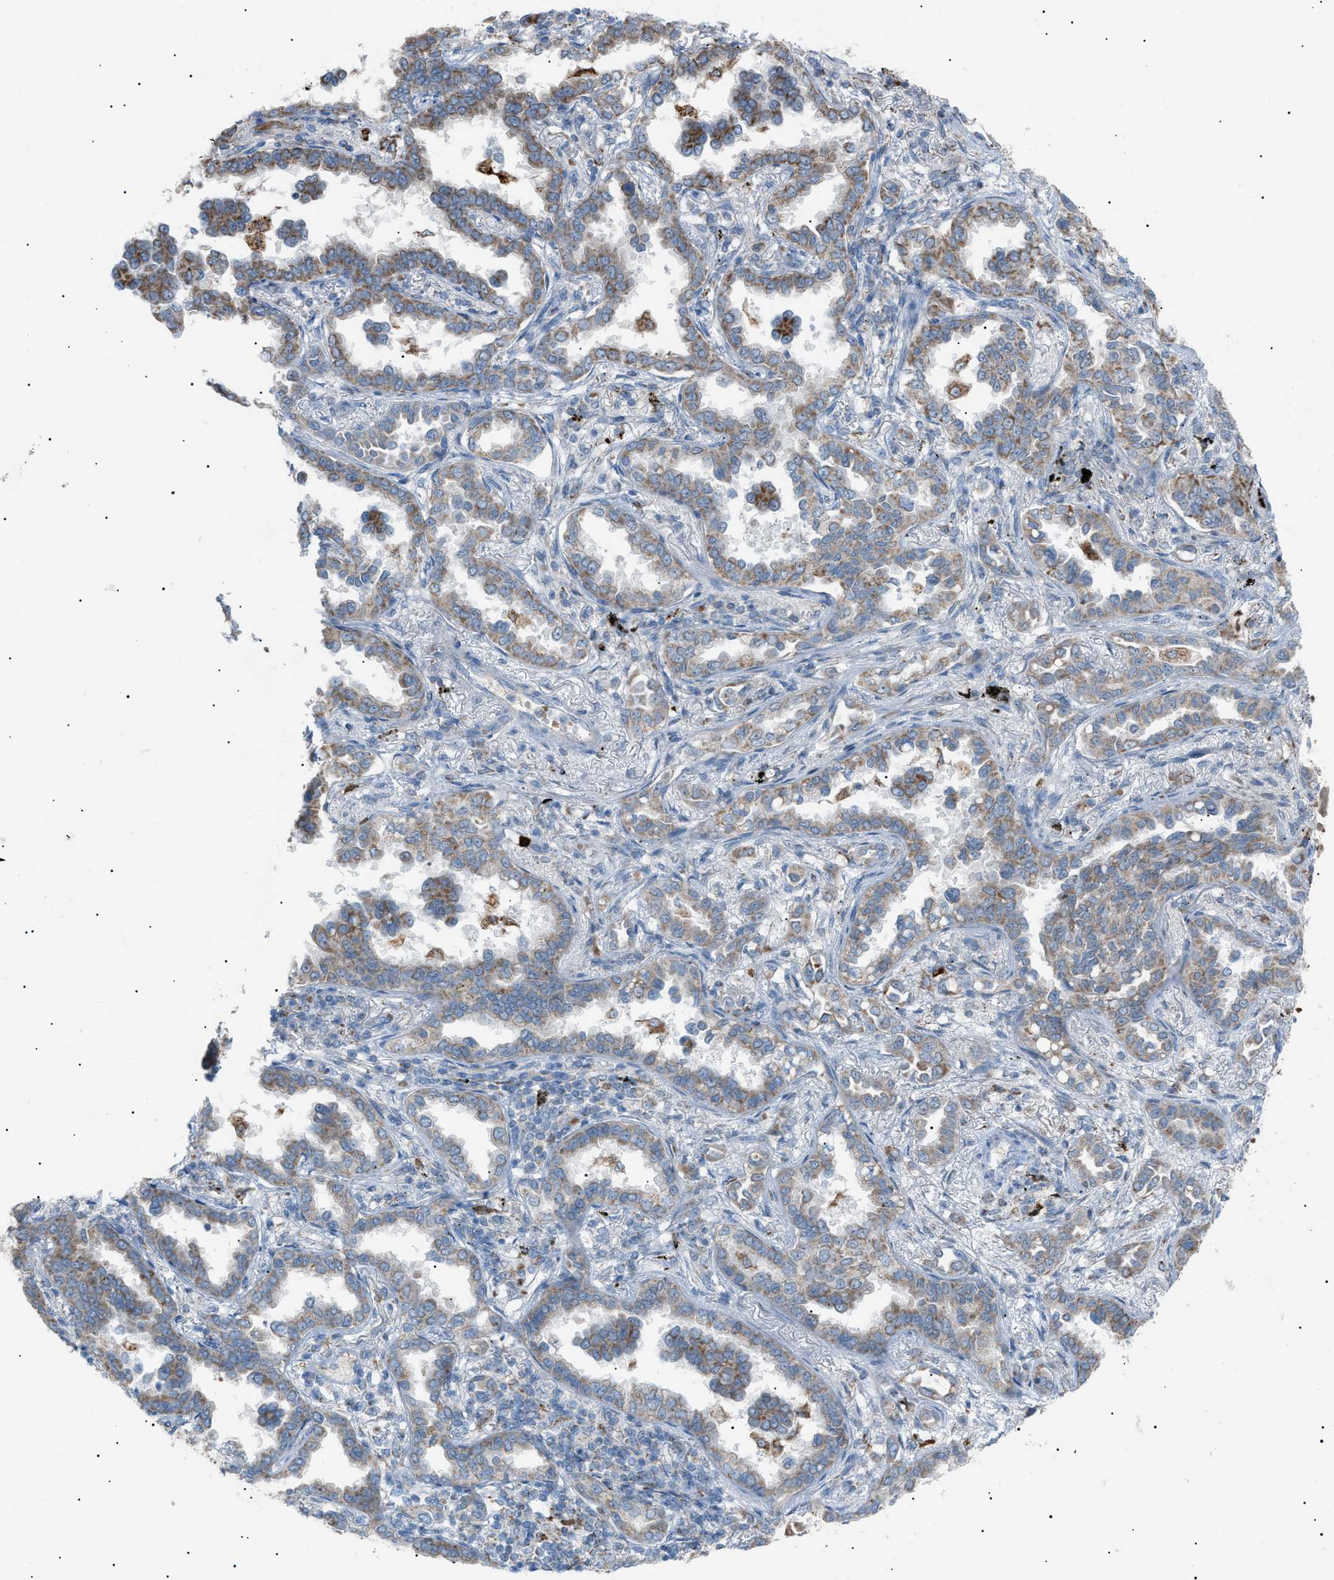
{"staining": {"intensity": "moderate", "quantity": "<25%", "location": "cytoplasmic/membranous"}, "tissue": "lung cancer", "cell_type": "Tumor cells", "image_type": "cancer", "snomed": [{"axis": "morphology", "description": "Normal tissue, NOS"}, {"axis": "morphology", "description": "Adenocarcinoma, NOS"}, {"axis": "topography", "description": "Lung"}], "caption": "High-power microscopy captured an IHC histopathology image of lung cancer, revealing moderate cytoplasmic/membranous positivity in about <25% of tumor cells. The protein is shown in brown color, while the nuclei are stained blue.", "gene": "ZNF516", "patient": {"sex": "male", "age": 59}}